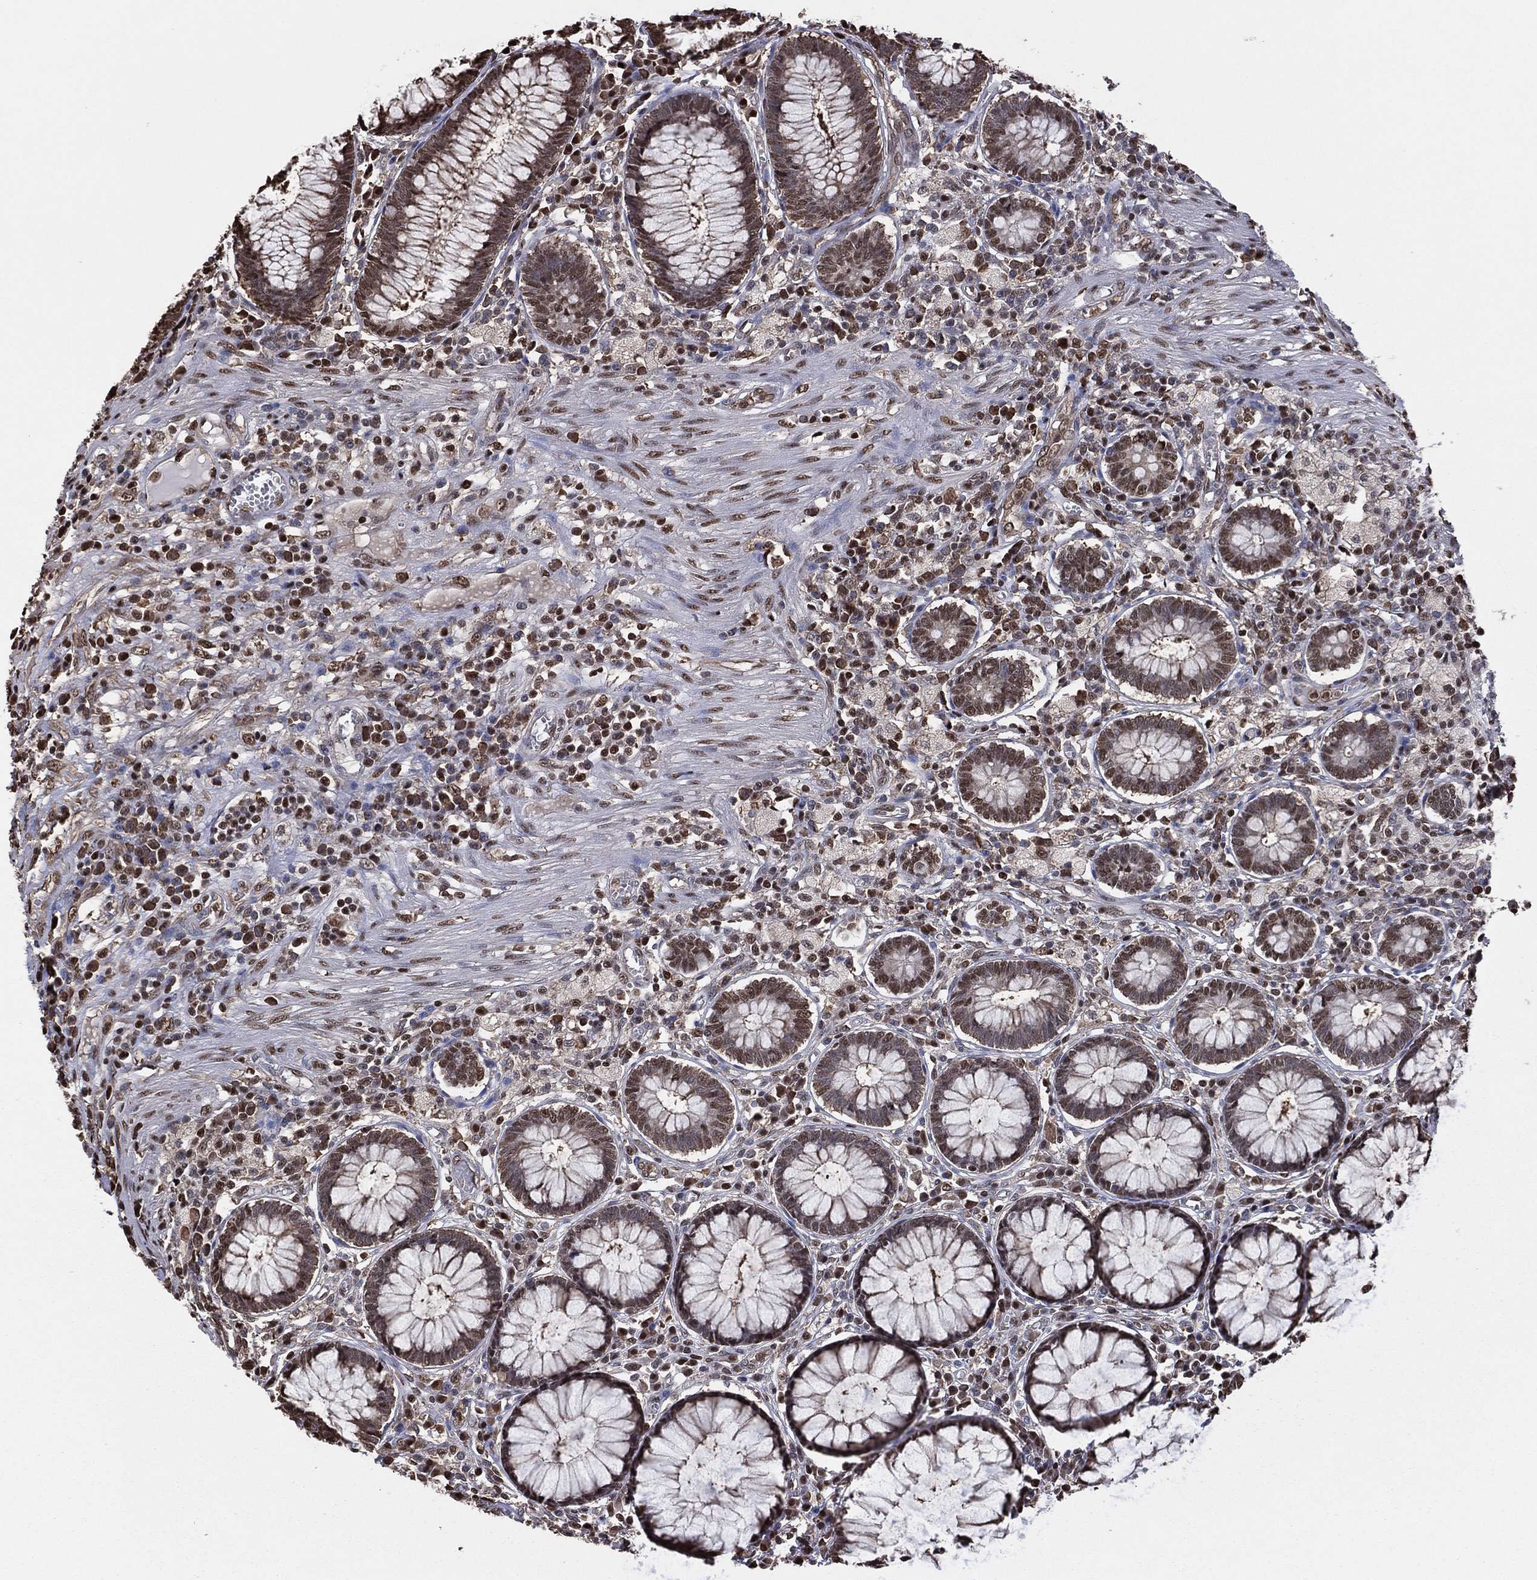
{"staining": {"intensity": "strong", "quantity": ">75%", "location": "nuclear"}, "tissue": "colon", "cell_type": "Endothelial cells", "image_type": "normal", "snomed": [{"axis": "morphology", "description": "Normal tissue, NOS"}, {"axis": "topography", "description": "Colon"}], "caption": "The photomicrograph exhibits immunohistochemical staining of unremarkable colon. There is strong nuclear positivity is seen in about >75% of endothelial cells. (IHC, brightfield microscopy, high magnification).", "gene": "GAPDH", "patient": {"sex": "male", "age": 65}}